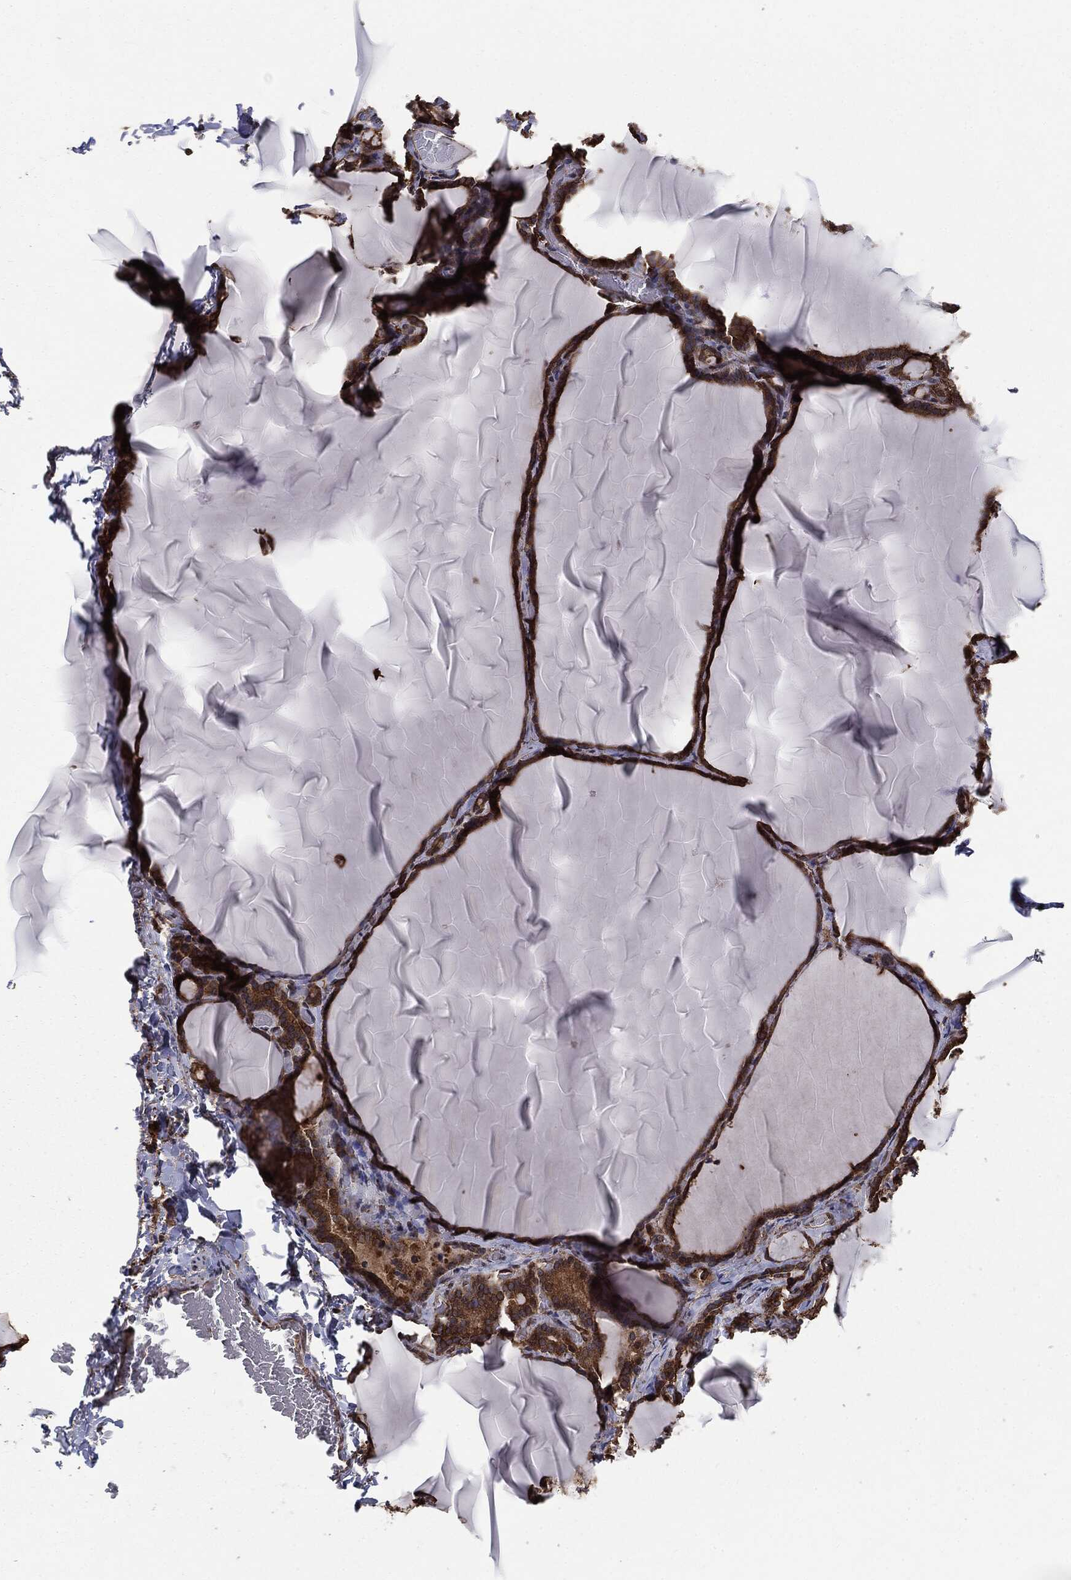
{"staining": {"intensity": "strong", "quantity": ">75%", "location": "cytoplasmic/membranous"}, "tissue": "thyroid gland", "cell_type": "Glandular cells", "image_type": "normal", "snomed": [{"axis": "morphology", "description": "Normal tissue, NOS"}, {"axis": "morphology", "description": "Hyperplasia, NOS"}, {"axis": "topography", "description": "Thyroid gland"}], "caption": "Glandular cells reveal strong cytoplasmic/membranous staining in about >75% of cells in benign thyroid gland.", "gene": "NME1", "patient": {"sex": "female", "age": 27}}